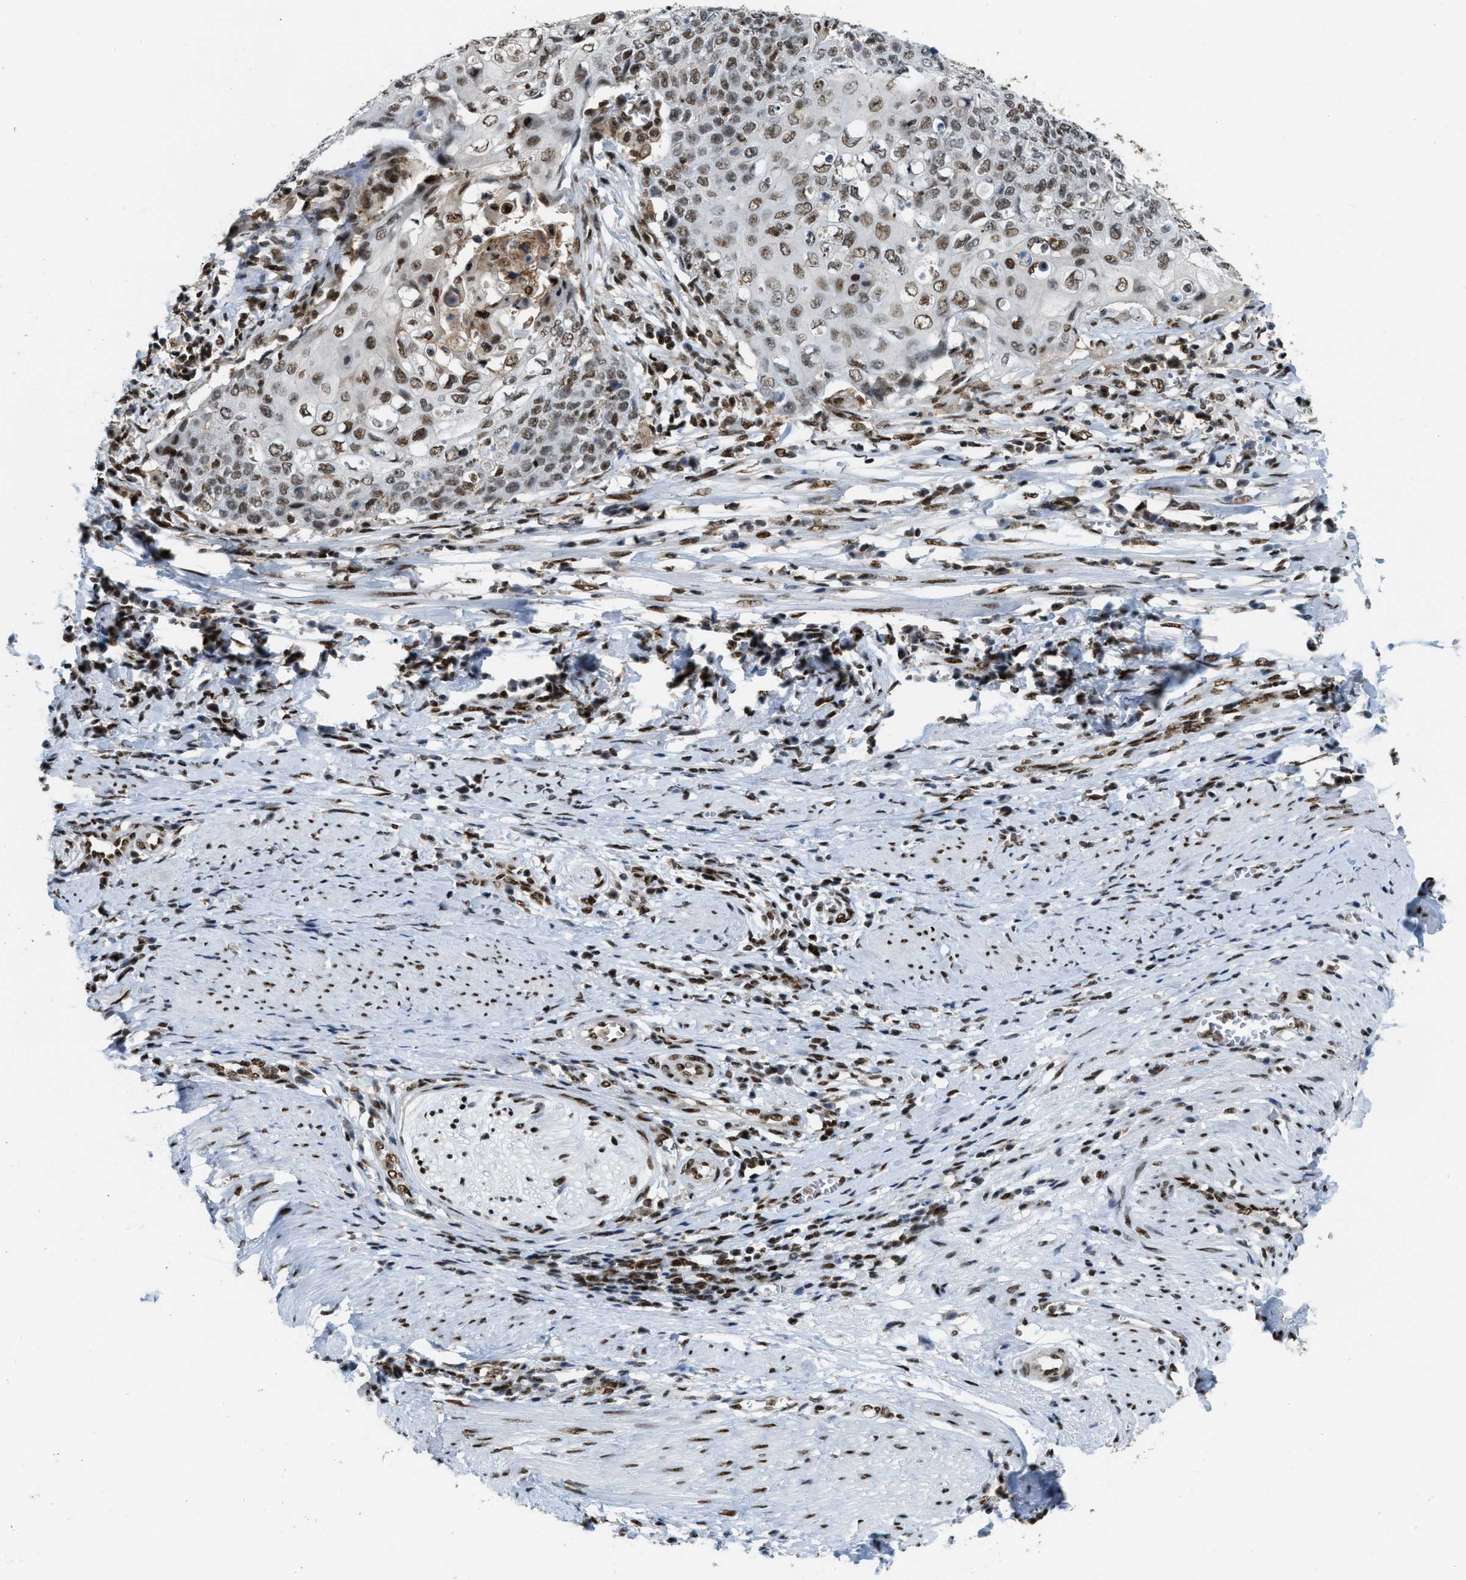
{"staining": {"intensity": "weak", "quantity": ">75%", "location": "nuclear"}, "tissue": "cervical cancer", "cell_type": "Tumor cells", "image_type": "cancer", "snomed": [{"axis": "morphology", "description": "Squamous cell carcinoma, NOS"}, {"axis": "topography", "description": "Cervix"}], "caption": "IHC (DAB (3,3'-diaminobenzidine)) staining of human cervical cancer exhibits weak nuclear protein positivity in about >75% of tumor cells.", "gene": "NUMA1", "patient": {"sex": "female", "age": 39}}